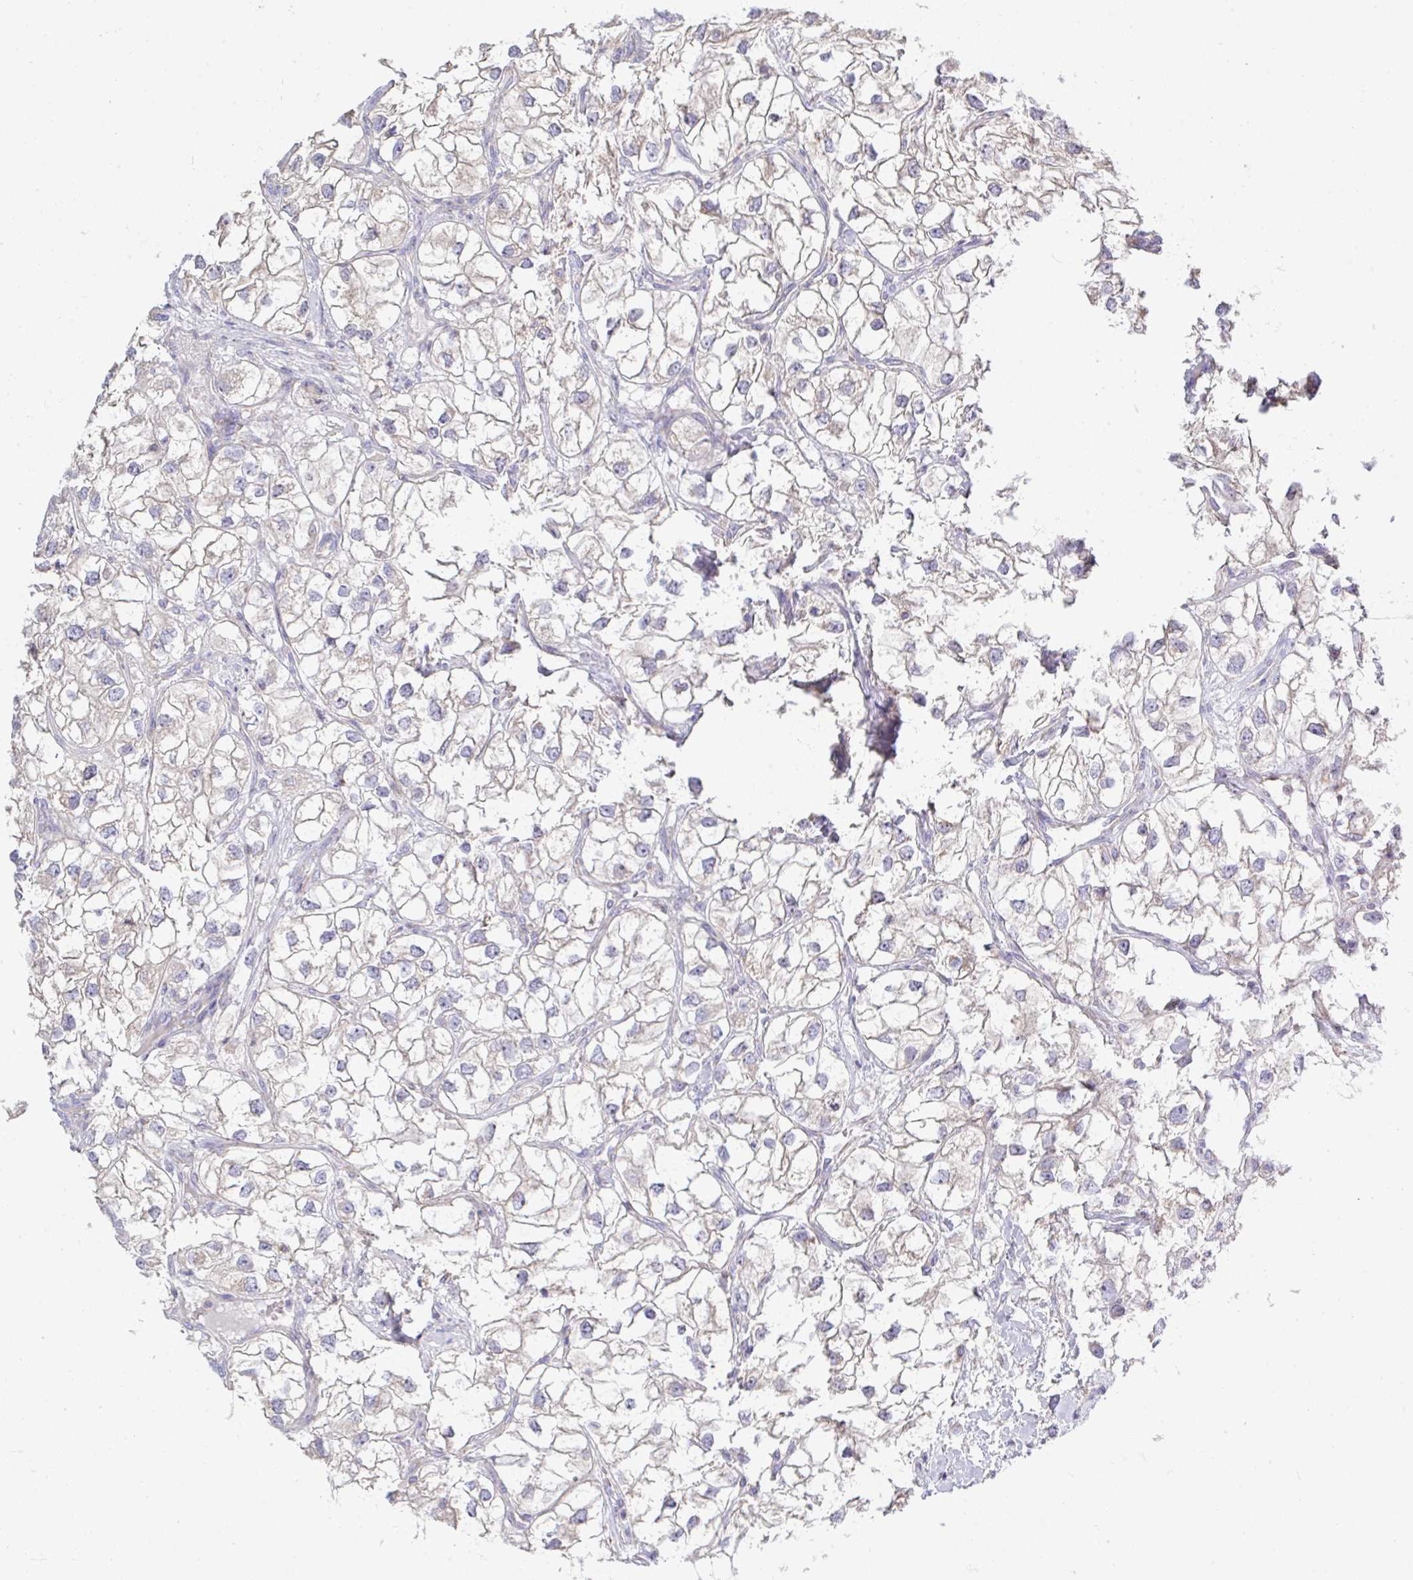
{"staining": {"intensity": "weak", "quantity": "<25%", "location": "cytoplasmic/membranous"}, "tissue": "renal cancer", "cell_type": "Tumor cells", "image_type": "cancer", "snomed": [{"axis": "morphology", "description": "Adenocarcinoma, NOS"}, {"axis": "topography", "description": "Kidney"}], "caption": "High power microscopy micrograph of an immunohistochemistry histopathology image of adenocarcinoma (renal), revealing no significant staining in tumor cells.", "gene": "NDUFA7", "patient": {"sex": "male", "age": 59}}